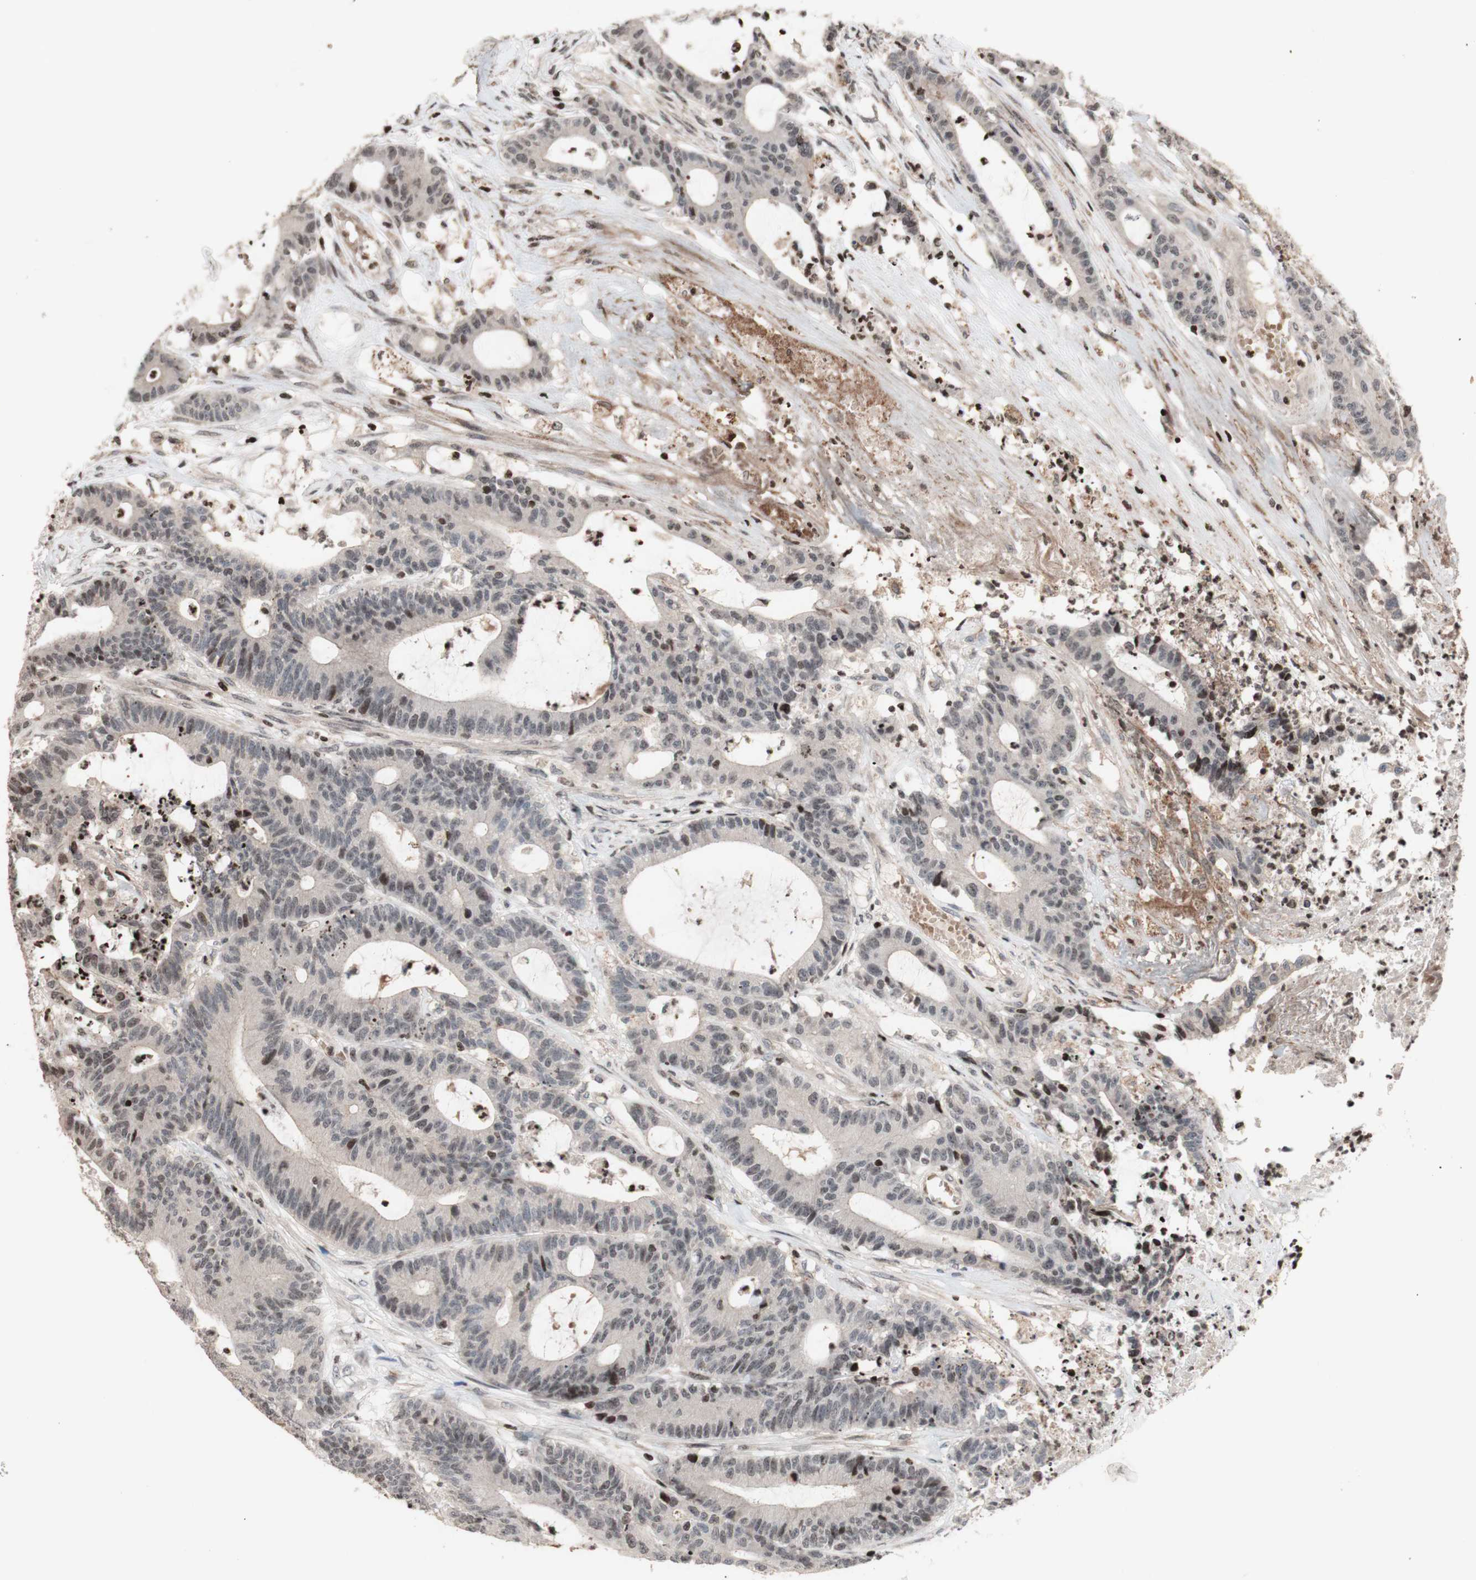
{"staining": {"intensity": "negative", "quantity": "none", "location": "none"}, "tissue": "colorectal cancer", "cell_type": "Tumor cells", "image_type": "cancer", "snomed": [{"axis": "morphology", "description": "Adenocarcinoma, NOS"}, {"axis": "topography", "description": "Colon"}], "caption": "An image of human colorectal cancer (adenocarcinoma) is negative for staining in tumor cells.", "gene": "POLA1", "patient": {"sex": "female", "age": 84}}